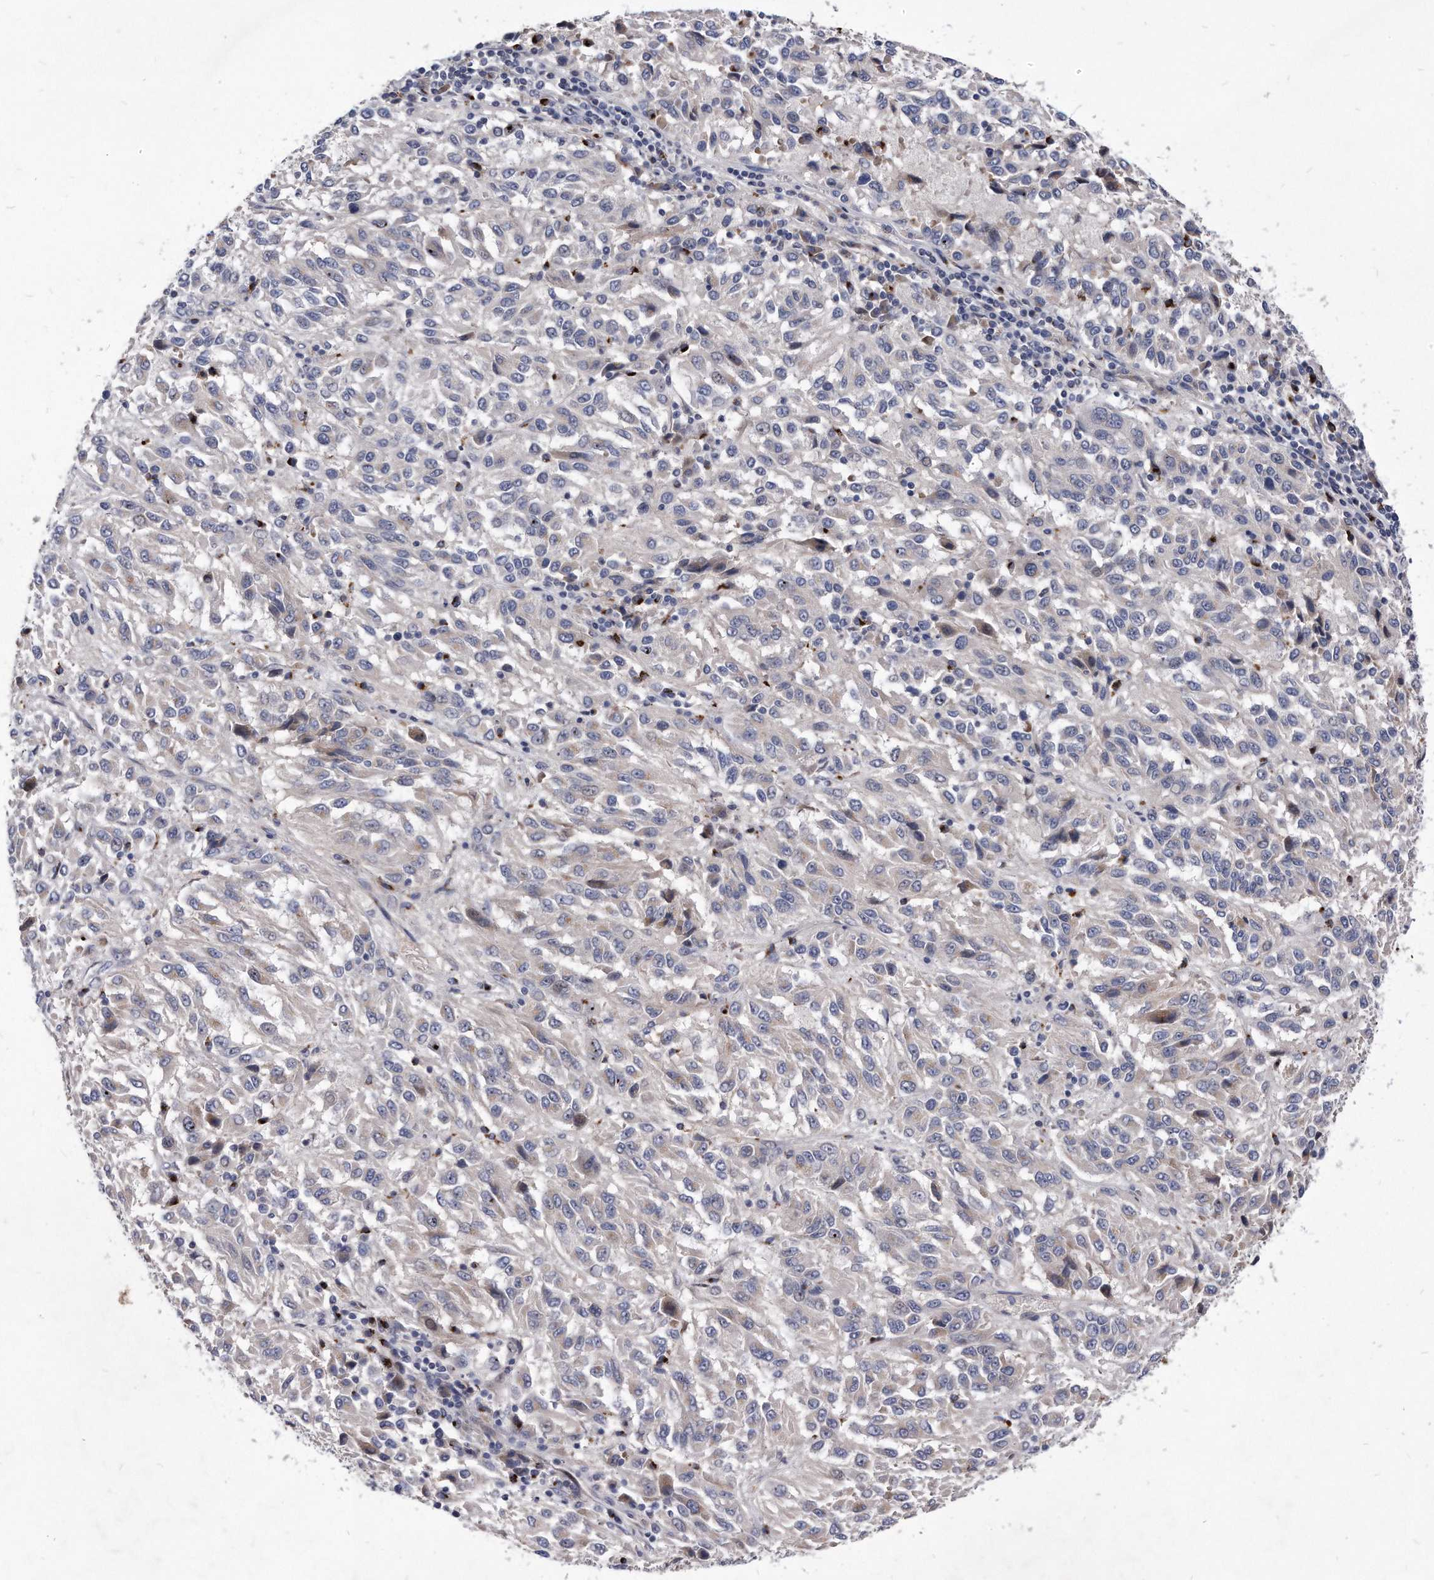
{"staining": {"intensity": "weak", "quantity": "<25%", "location": "cytoplasmic/membranous"}, "tissue": "melanoma", "cell_type": "Tumor cells", "image_type": "cancer", "snomed": [{"axis": "morphology", "description": "Malignant melanoma, Metastatic site"}, {"axis": "topography", "description": "Lung"}], "caption": "This is a histopathology image of immunohistochemistry (IHC) staining of melanoma, which shows no positivity in tumor cells.", "gene": "MGAT4A", "patient": {"sex": "male", "age": 64}}